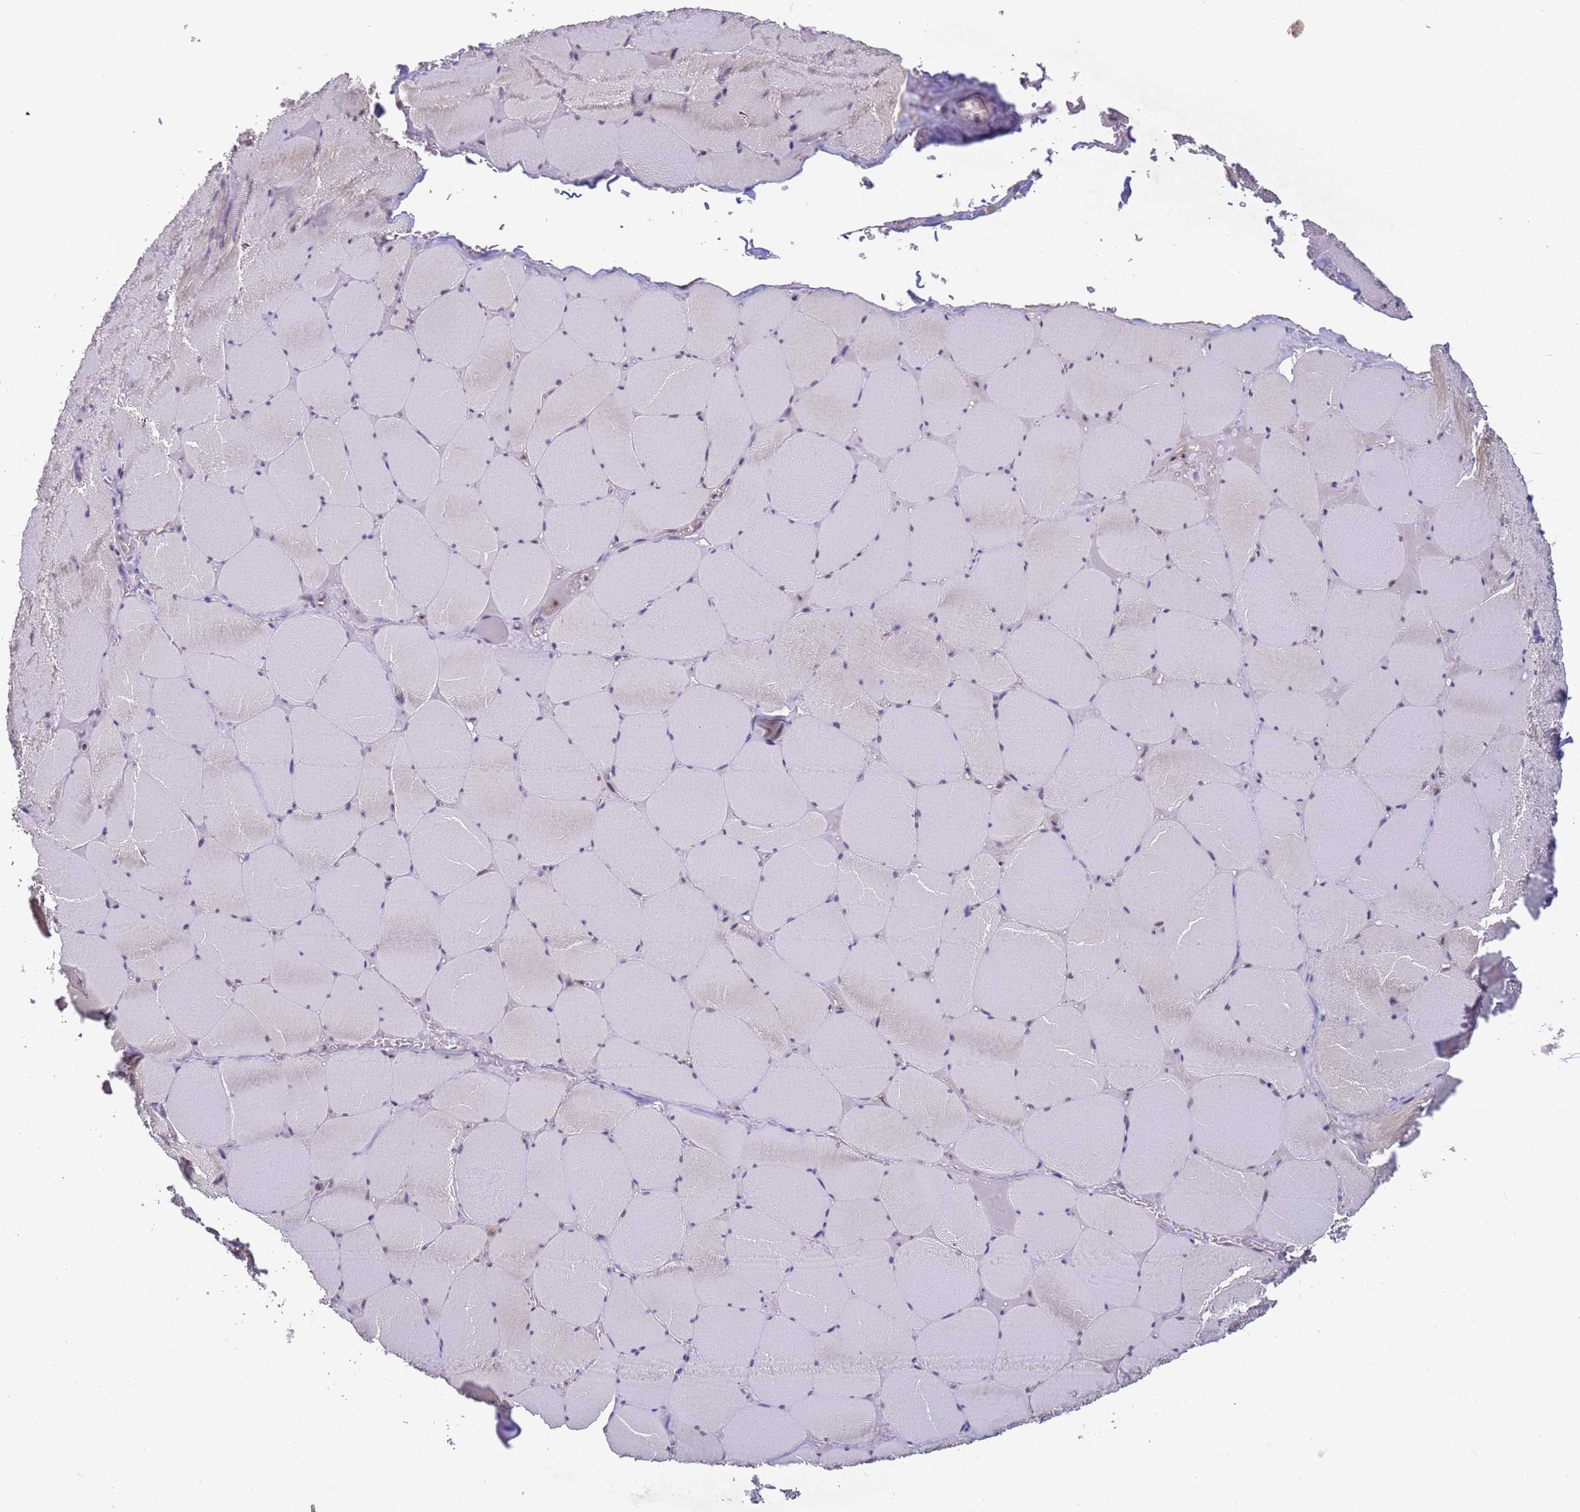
{"staining": {"intensity": "weak", "quantity": "<25%", "location": "cytoplasmic/membranous"}, "tissue": "skeletal muscle", "cell_type": "Myocytes", "image_type": "normal", "snomed": [{"axis": "morphology", "description": "Normal tissue, NOS"}, {"axis": "topography", "description": "Skeletal muscle"}, {"axis": "topography", "description": "Head-Neck"}], "caption": "Micrograph shows no significant protein positivity in myocytes of normal skeletal muscle. (Immunohistochemistry, brightfield microscopy, high magnification).", "gene": "VWA3A", "patient": {"sex": "male", "age": 66}}